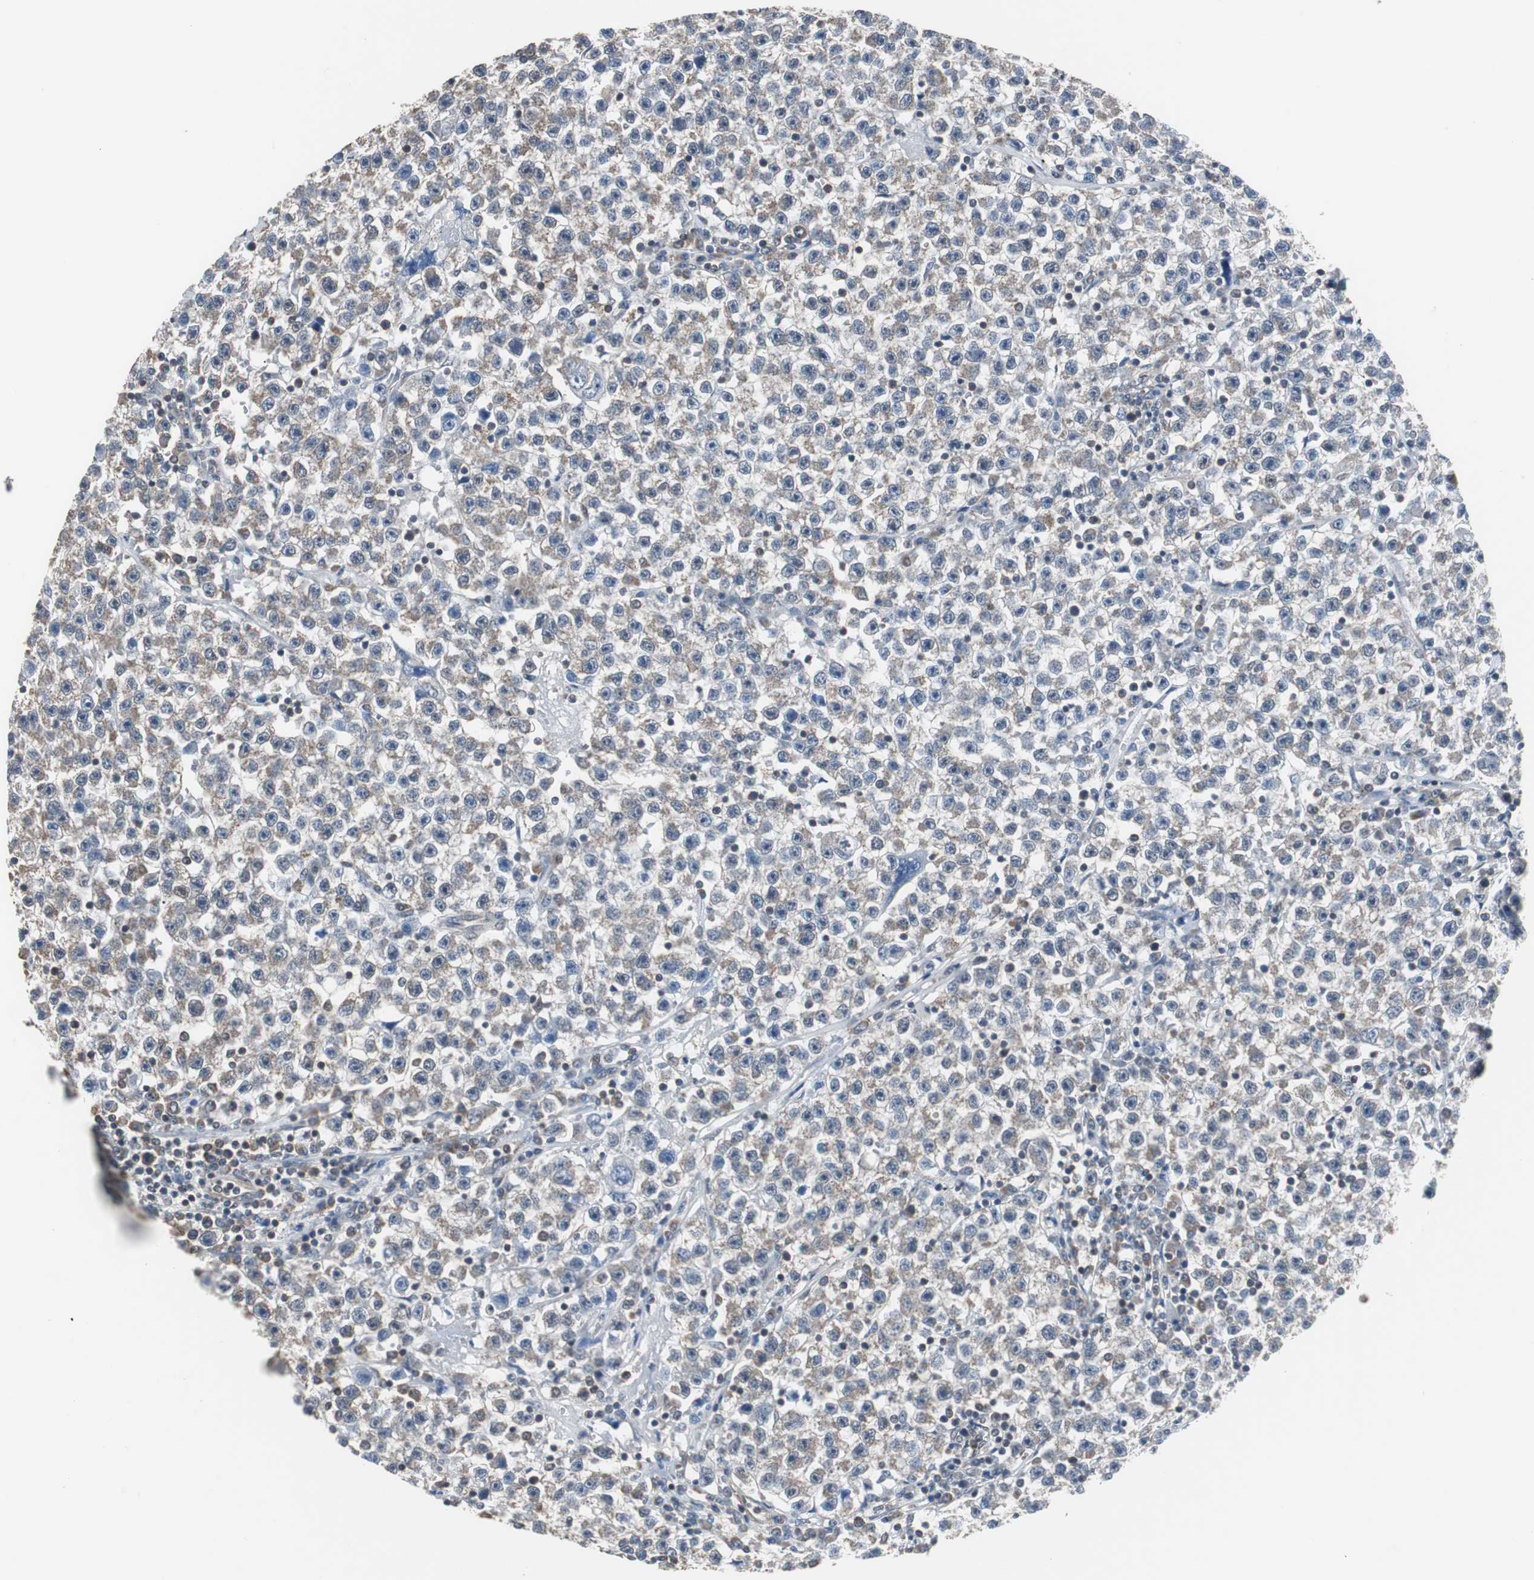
{"staining": {"intensity": "weak", "quantity": "25%-75%", "location": "cytoplasmic/membranous"}, "tissue": "testis cancer", "cell_type": "Tumor cells", "image_type": "cancer", "snomed": [{"axis": "morphology", "description": "Seminoma, NOS"}, {"axis": "topography", "description": "Testis"}], "caption": "Weak cytoplasmic/membranous protein positivity is identified in about 25%-75% of tumor cells in seminoma (testis). (Stains: DAB in brown, nuclei in blue, Microscopy: brightfield microscopy at high magnification).", "gene": "ZHX2", "patient": {"sex": "male", "age": 22}}